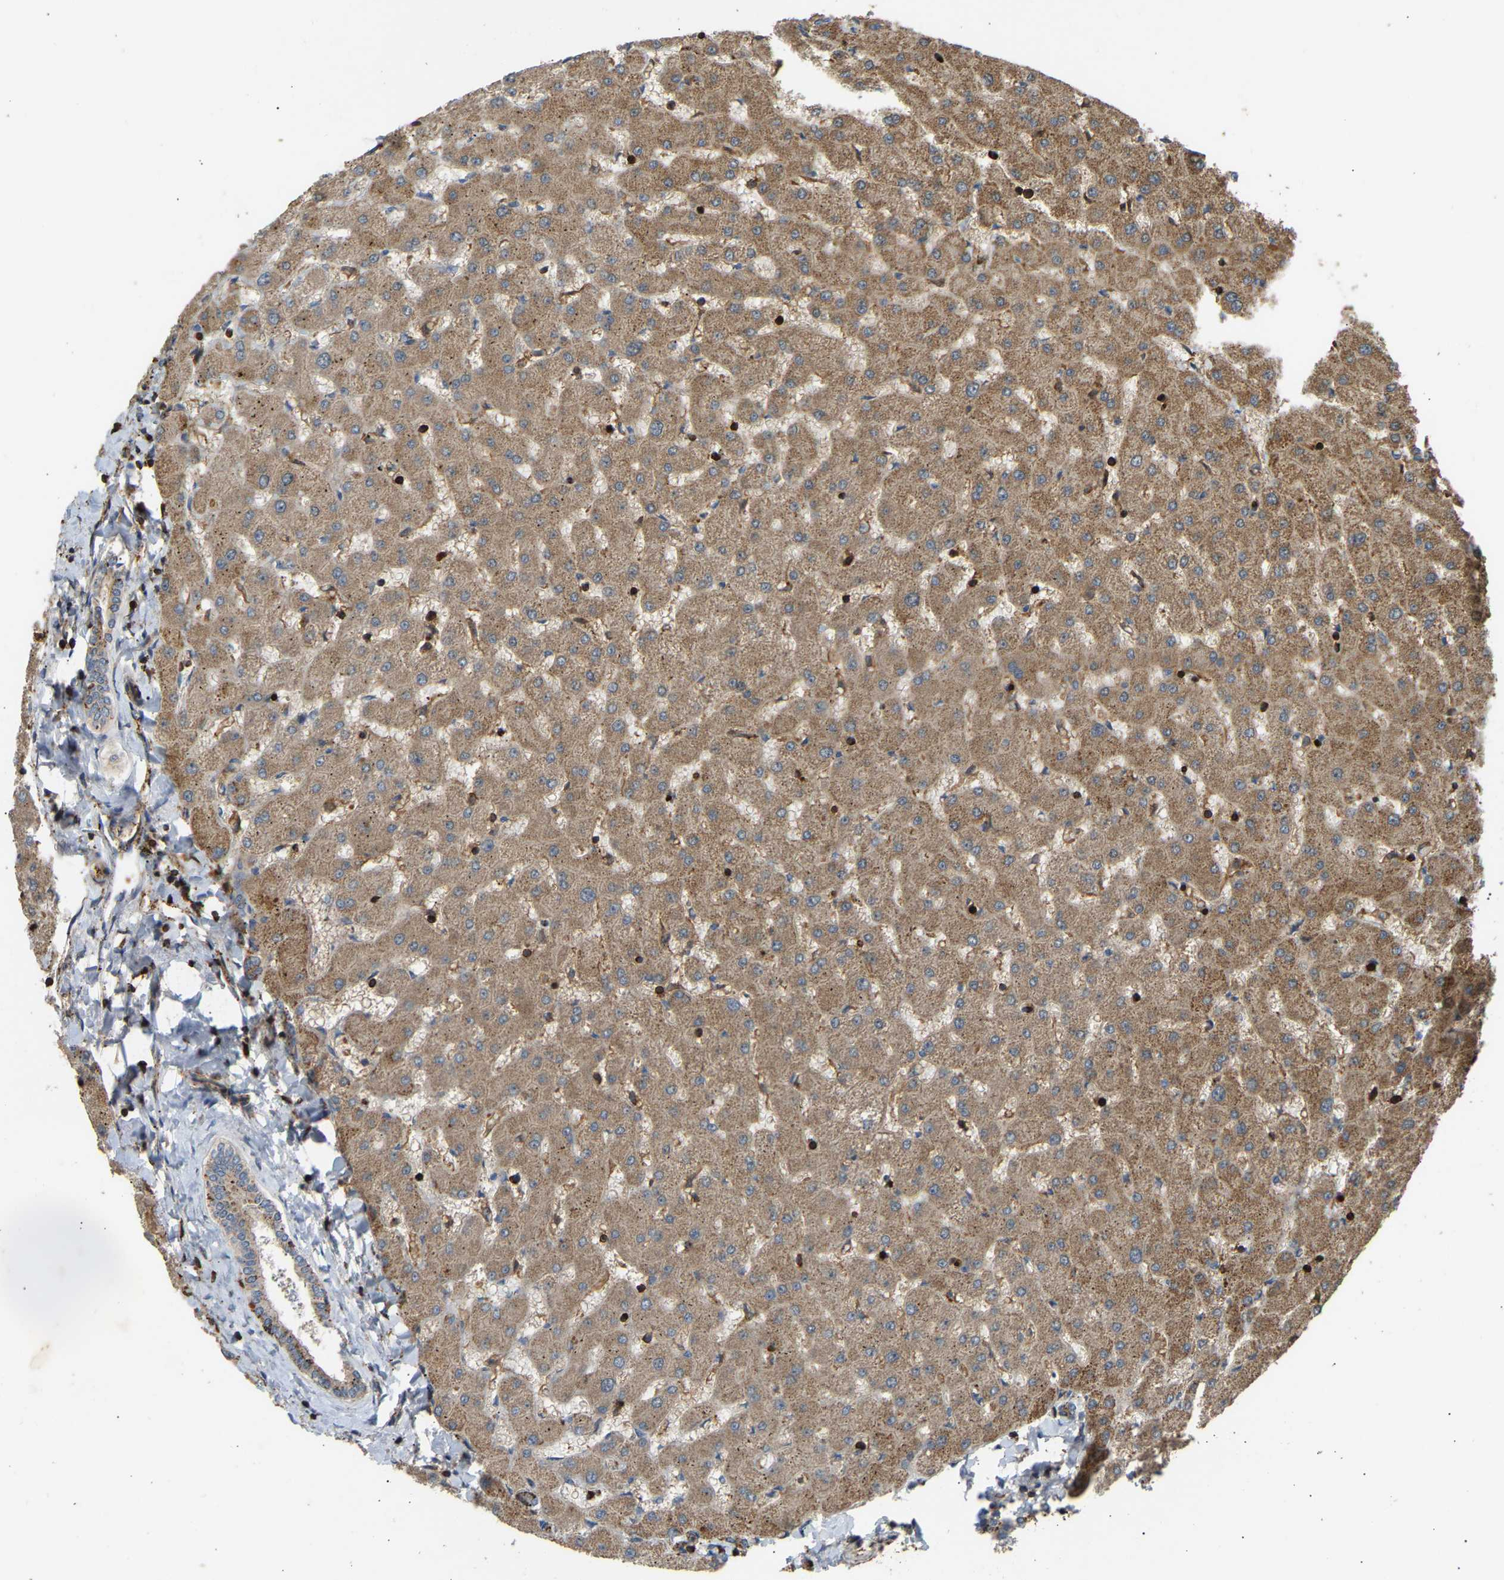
{"staining": {"intensity": "moderate", "quantity": ">75%", "location": "cytoplasmic/membranous"}, "tissue": "liver", "cell_type": "Cholangiocytes", "image_type": "normal", "snomed": [{"axis": "morphology", "description": "Normal tissue, NOS"}, {"axis": "topography", "description": "Liver"}], "caption": "IHC staining of benign liver, which reveals medium levels of moderate cytoplasmic/membranous expression in about >75% of cholangiocytes indicating moderate cytoplasmic/membranous protein positivity. The staining was performed using DAB (3,3'-diaminobenzidine) (brown) for protein detection and nuclei were counterstained in hematoxylin (blue).", "gene": "ENSG00000282218", "patient": {"sex": "female", "age": 63}}